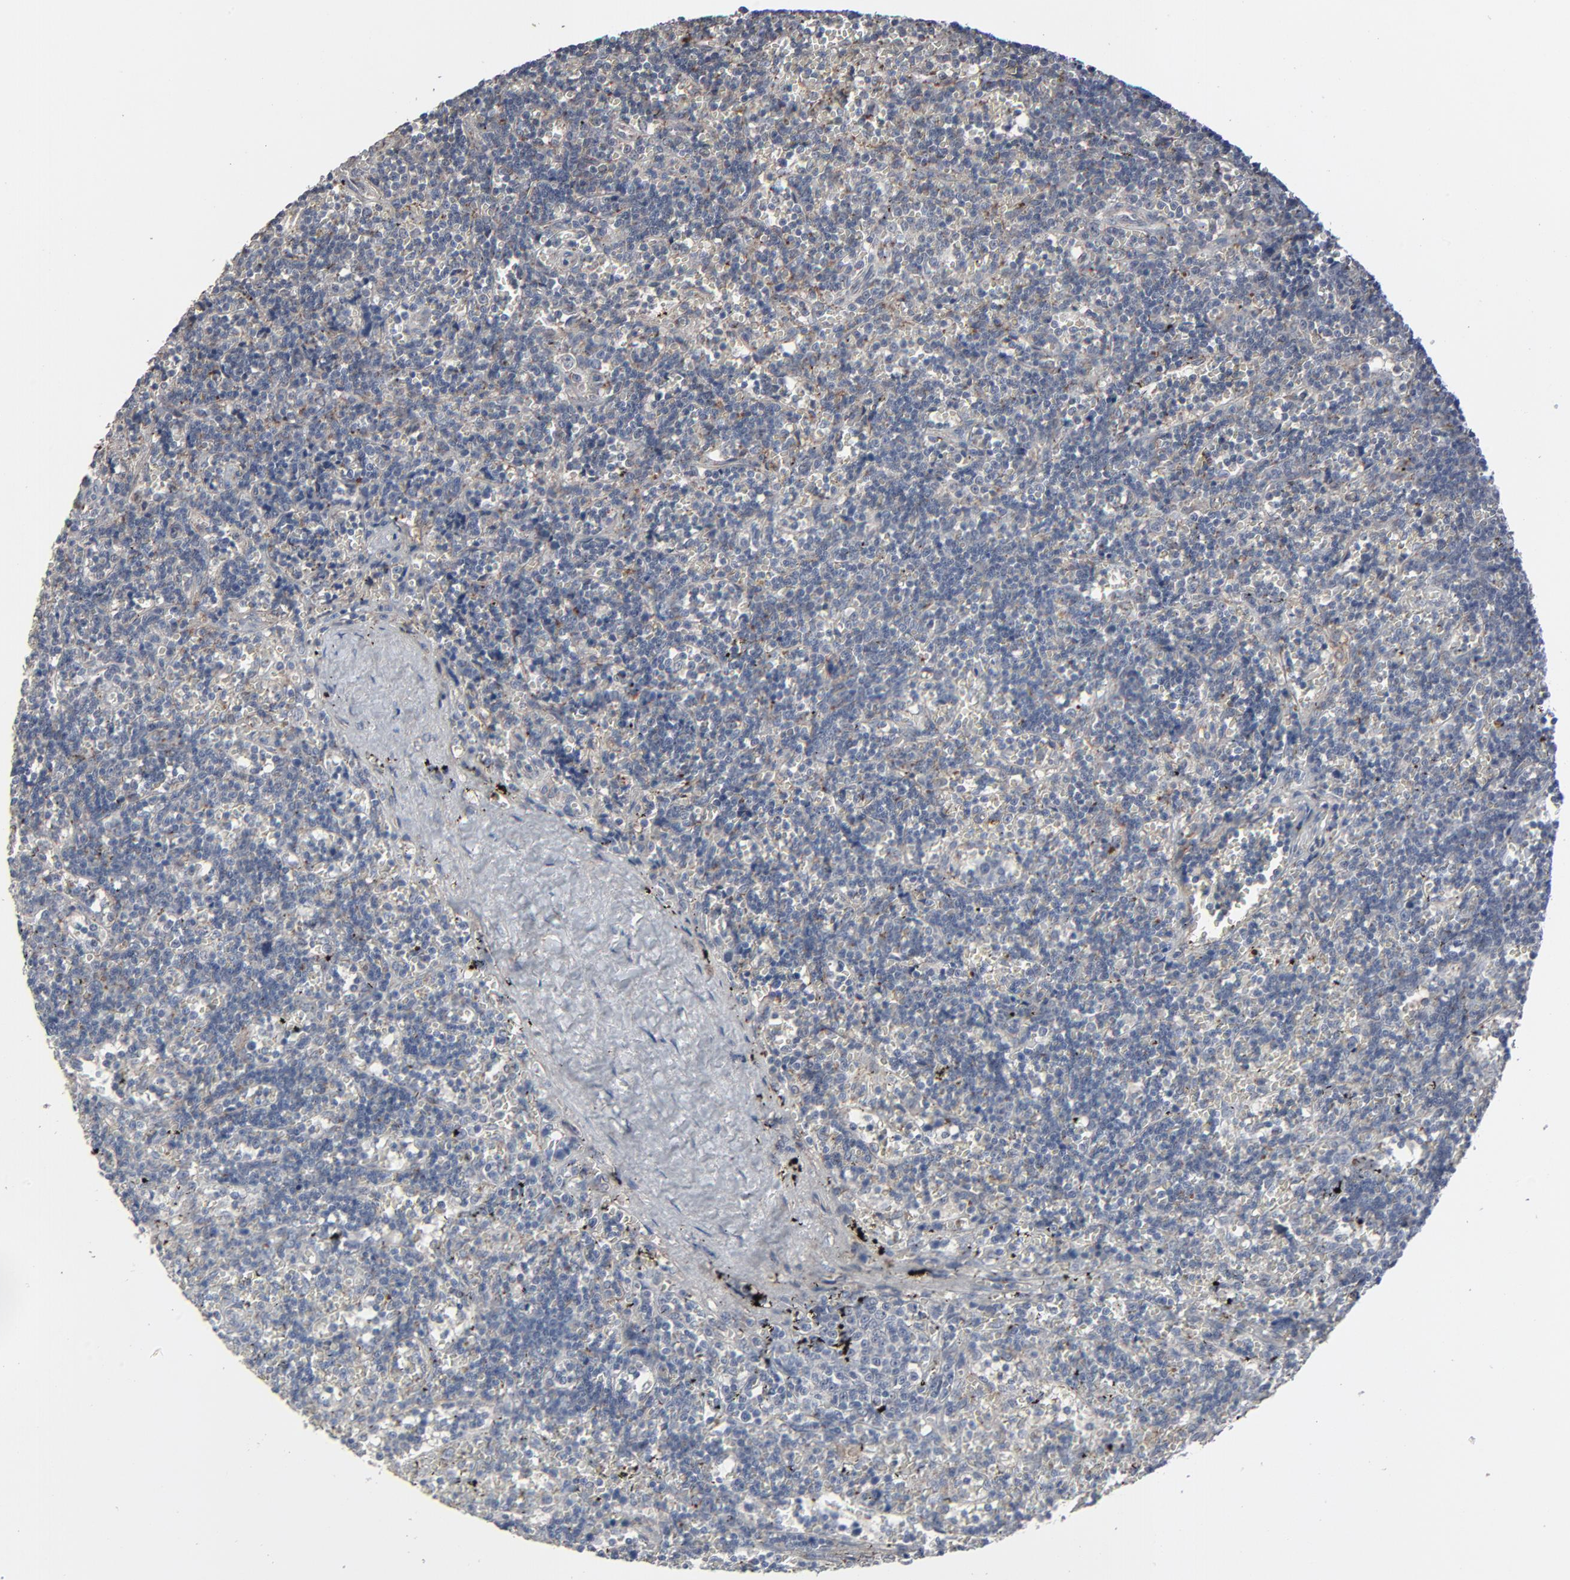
{"staining": {"intensity": "negative", "quantity": "none", "location": "none"}, "tissue": "lymphoma", "cell_type": "Tumor cells", "image_type": "cancer", "snomed": [{"axis": "morphology", "description": "Malignant lymphoma, non-Hodgkin's type, Low grade"}, {"axis": "topography", "description": "Spleen"}], "caption": "The photomicrograph shows no staining of tumor cells in malignant lymphoma, non-Hodgkin's type (low-grade).", "gene": "JAM3", "patient": {"sex": "male", "age": 60}}